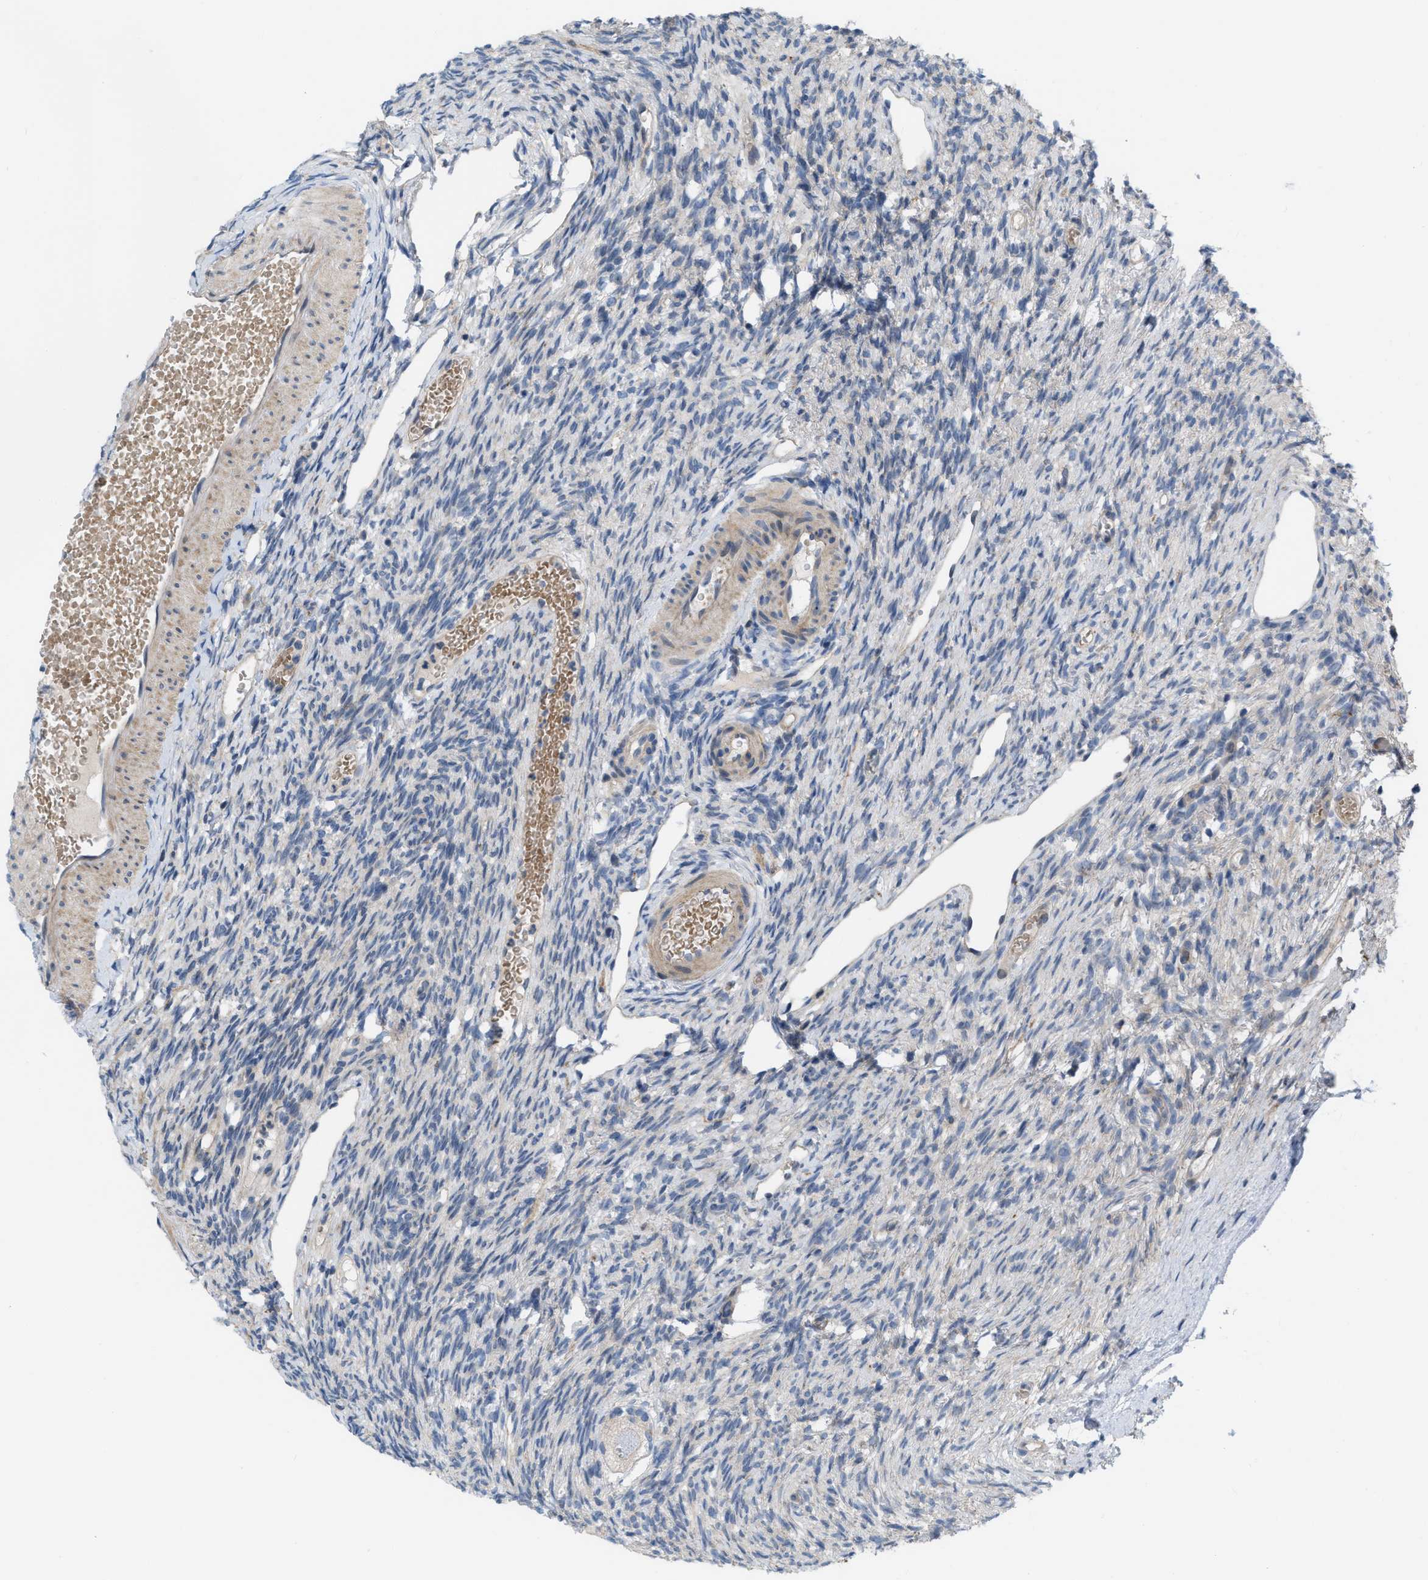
{"staining": {"intensity": "negative", "quantity": "none", "location": "none"}, "tissue": "ovary", "cell_type": "Follicle cells", "image_type": "normal", "snomed": [{"axis": "morphology", "description": "Normal tissue, NOS"}, {"axis": "topography", "description": "Ovary"}], "caption": "Immunohistochemistry photomicrograph of benign ovary stained for a protein (brown), which reveals no positivity in follicle cells.", "gene": "NDEL1", "patient": {"sex": "female", "age": 33}}